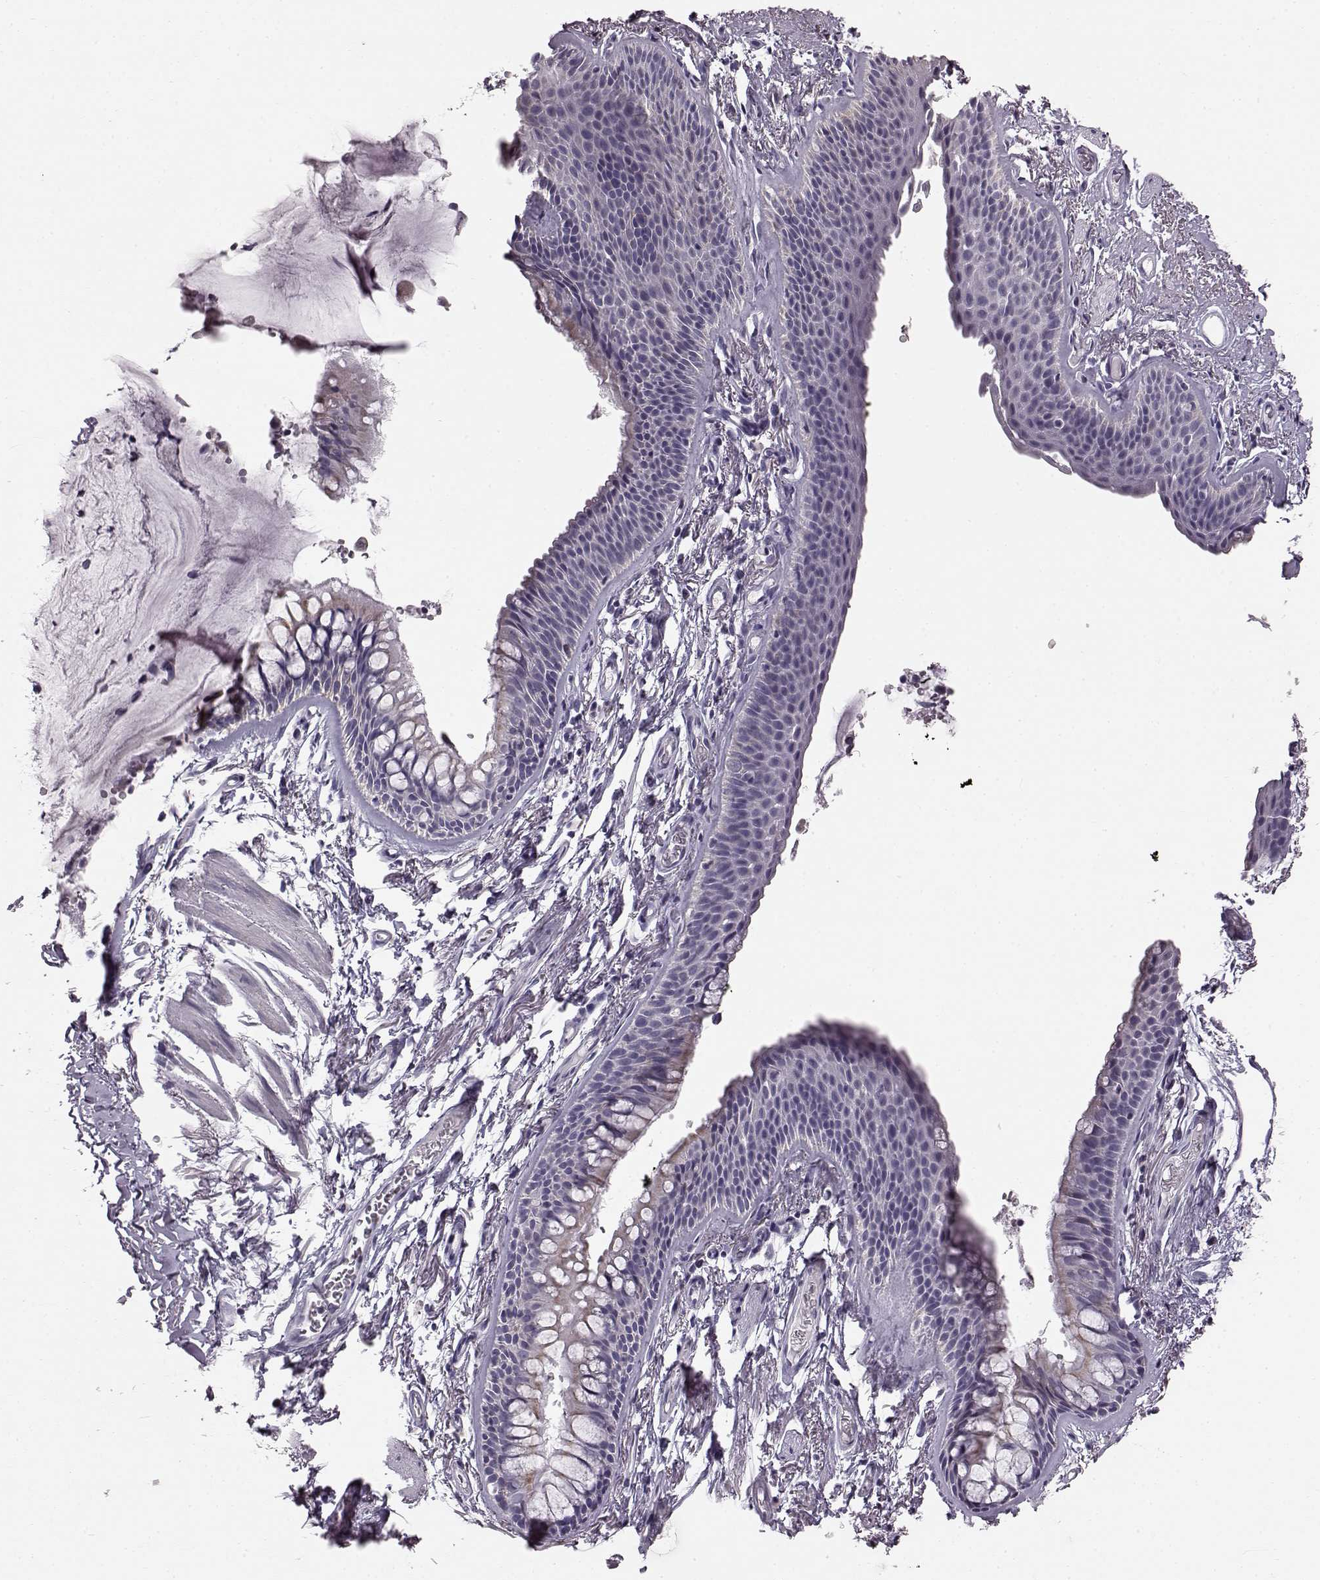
{"staining": {"intensity": "negative", "quantity": "none", "location": "none"}, "tissue": "soft tissue", "cell_type": "Chondrocytes", "image_type": "normal", "snomed": [{"axis": "morphology", "description": "Normal tissue, NOS"}, {"axis": "topography", "description": "Cartilage tissue"}, {"axis": "topography", "description": "Bronchus"}], "caption": "A high-resolution image shows immunohistochemistry staining of normal soft tissue, which exhibits no significant positivity in chondrocytes. (DAB IHC visualized using brightfield microscopy, high magnification).", "gene": "ATP5MF", "patient": {"sex": "female", "age": 79}}